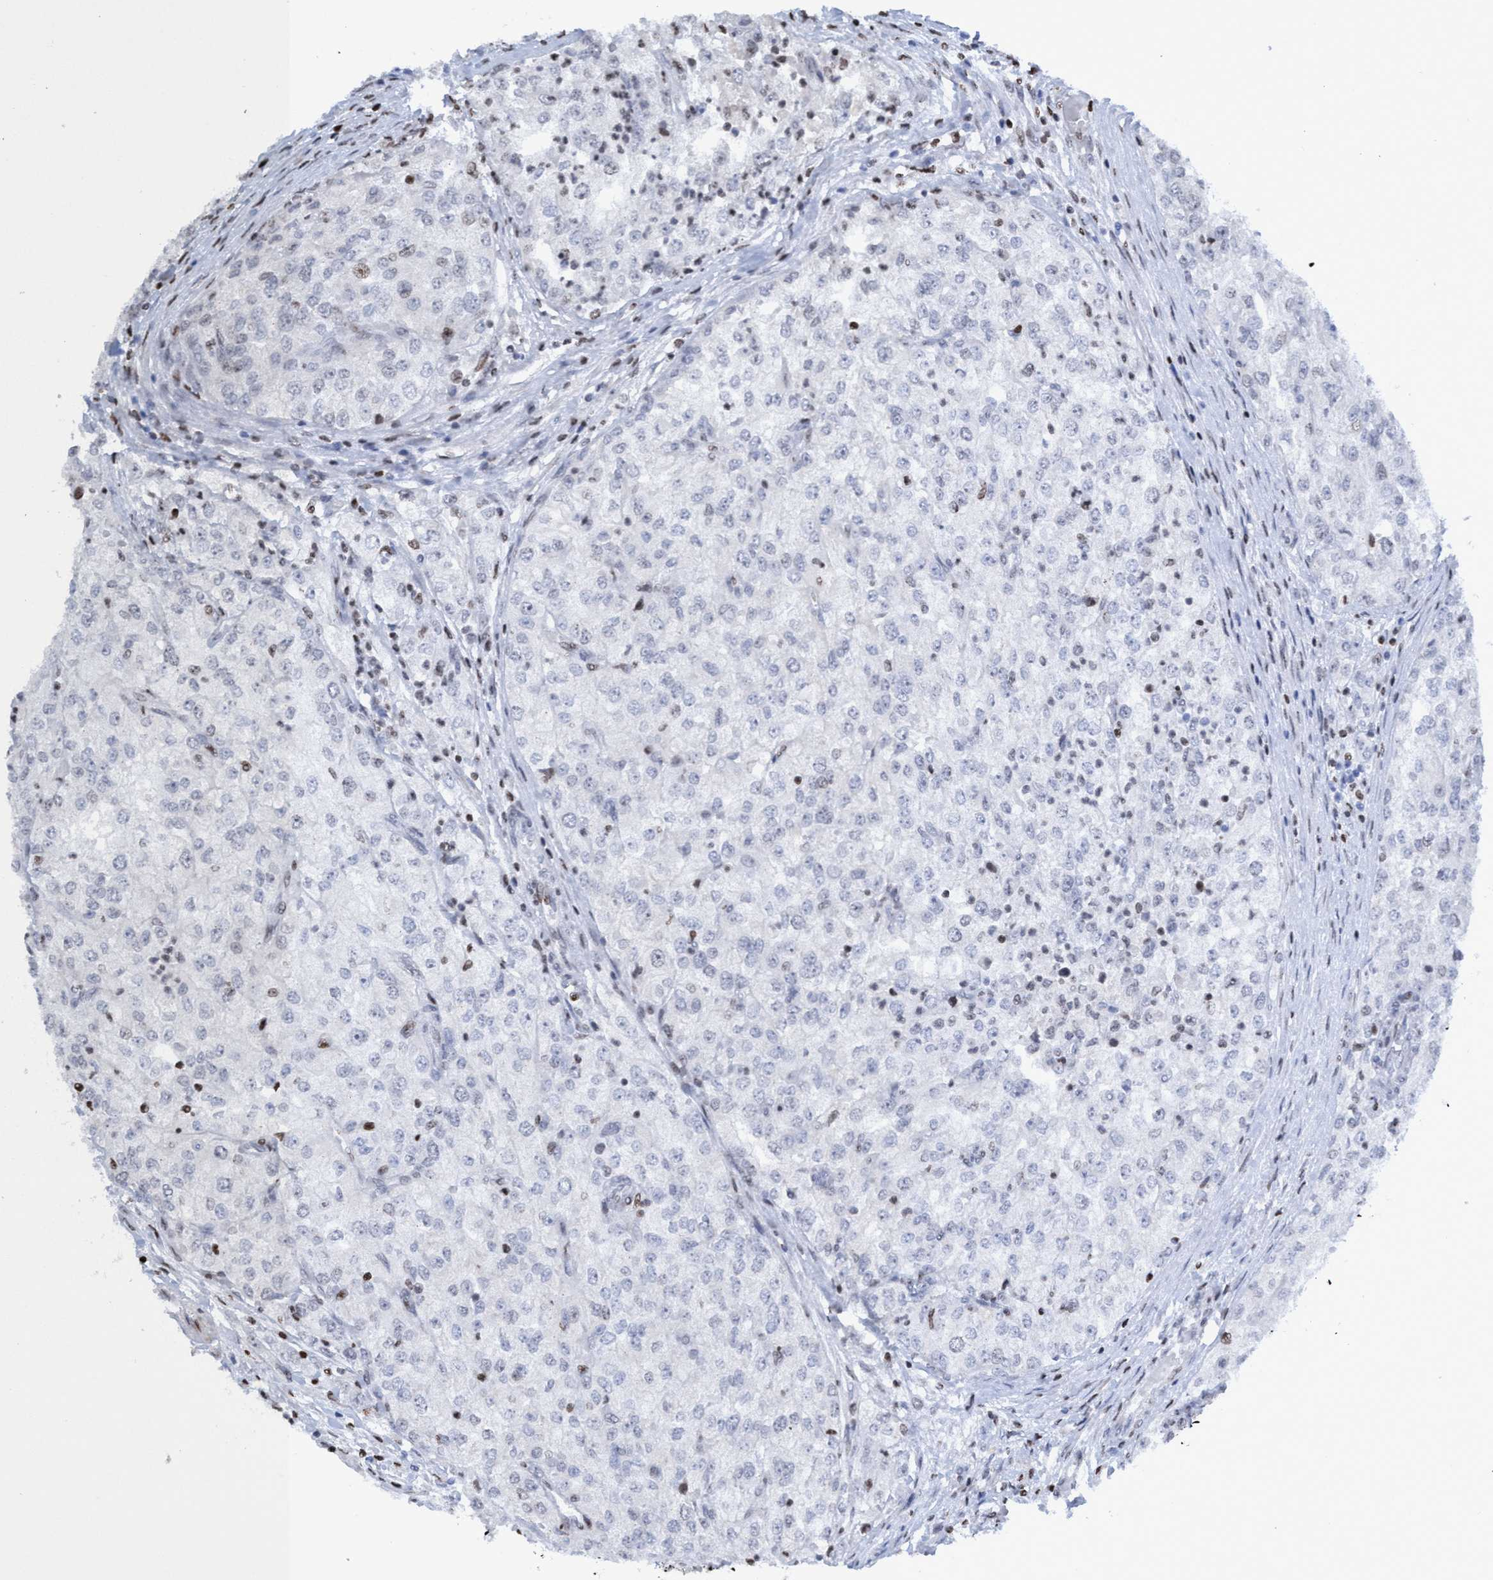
{"staining": {"intensity": "negative", "quantity": "none", "location": "none"}, "tissue": "renal cancer", "cell_type": "Tumor cells", "image_type": "cancer", "snomed": [{"axis": "morphology", "description": "Adenocarcinoma, NOS"}, {"axis": "topography", "description": "Kidney"}], "caption": "DAB immunohistochemical staining of human renal cancer (adenocarcinoma) shows no significant staining in tumor cells.", "gene": "CBX2", "patient": {"sex": "female", "age": 54}}